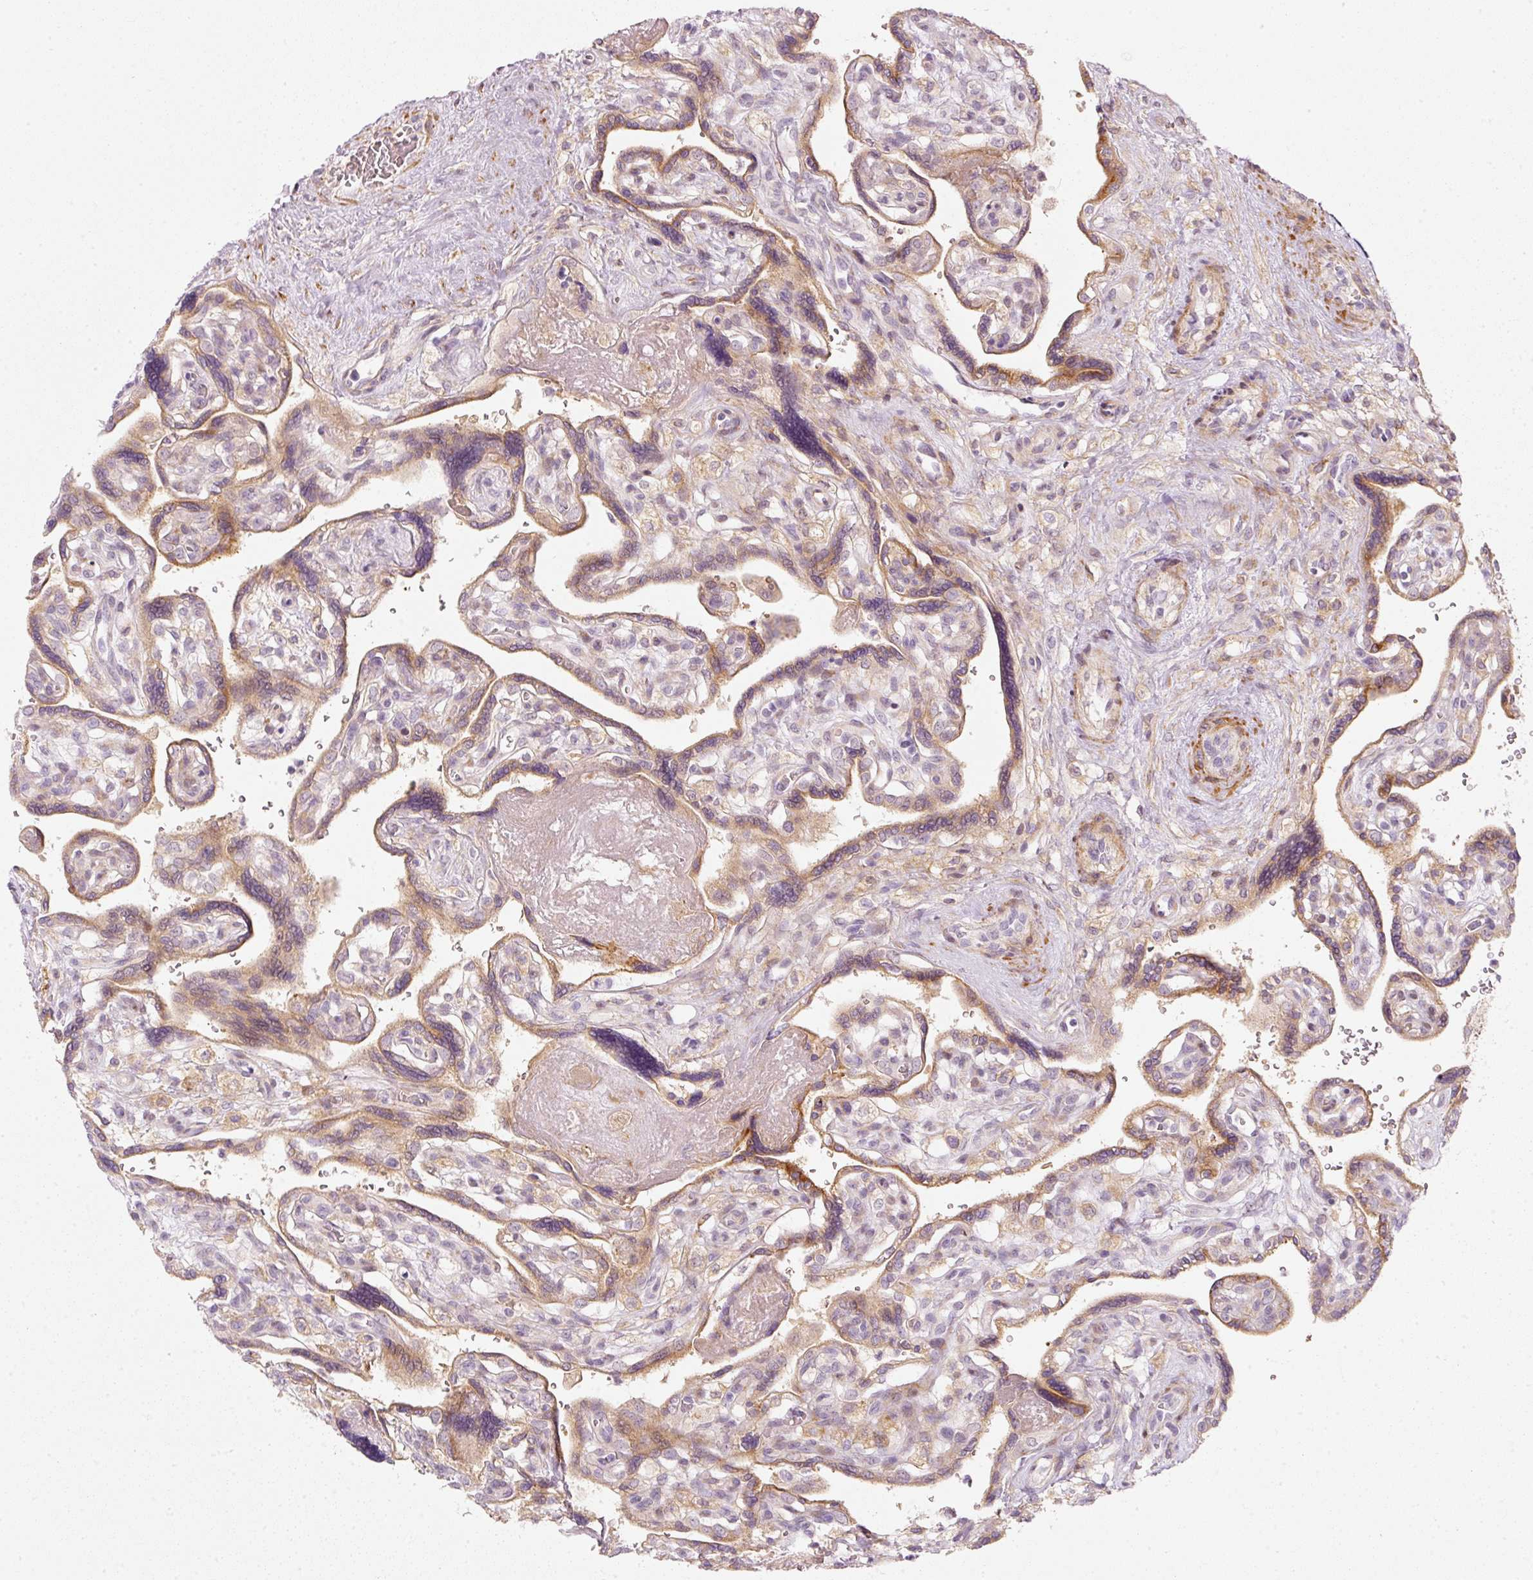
{"staining": {"intensity": "moderate", "quantity": ">75%", "location": "cytoplasmic/membranous"}, "tissue": "placenta", "cell_type": "Decidual cells", "image_type": "normal", "snomed": [{"axis": "morphology", "description": "Normal tissue, NOS"}, {"axis": "topography", "description": "Placenta"}], "caption": "Protein expression analysis of unremarkable human placenta reveals moderate cytoplasmic/membranous expression in about >75% of decidual cells. (brown staining indicates protein expression, while blue staining denotes nuclei).", "gene": "KCNQ1", "patient": {"sex": "female", "age": 39}}